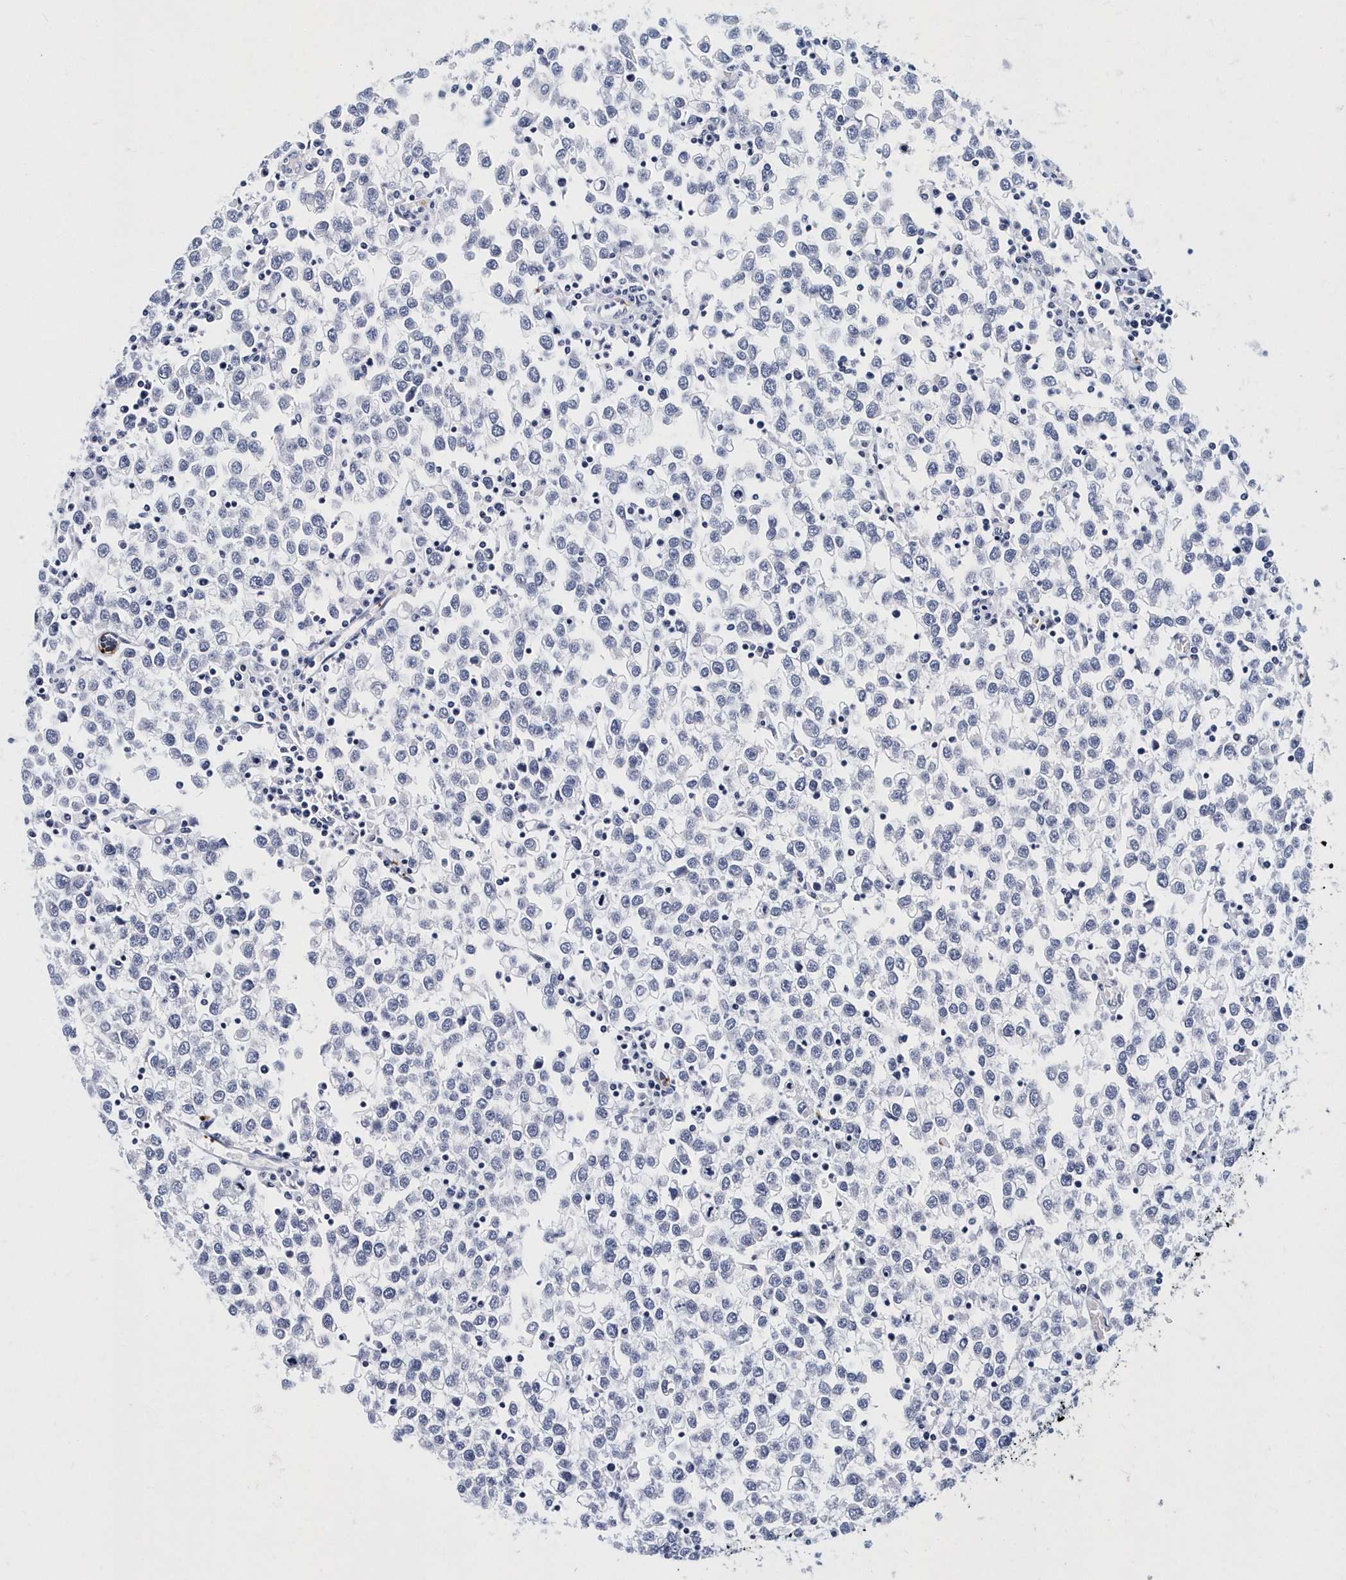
{"staining": {"intensity": "negative", "quantity": "none", "location": "none"}, "tissue": "testis cancer", "cell_type": "Tumor cells", "image_type": "cancer", "snomed": [{"axis": "morphology", "description": "Seminoma, NOS"}, {"axis": "topography", "description": "Testis"}], "caption": "IHC of testis cancer (seminoma) demonstrates no expression in tumor cells.", "gene": "ITGA2B", "patient": {"sex": "male", "age": 65}}